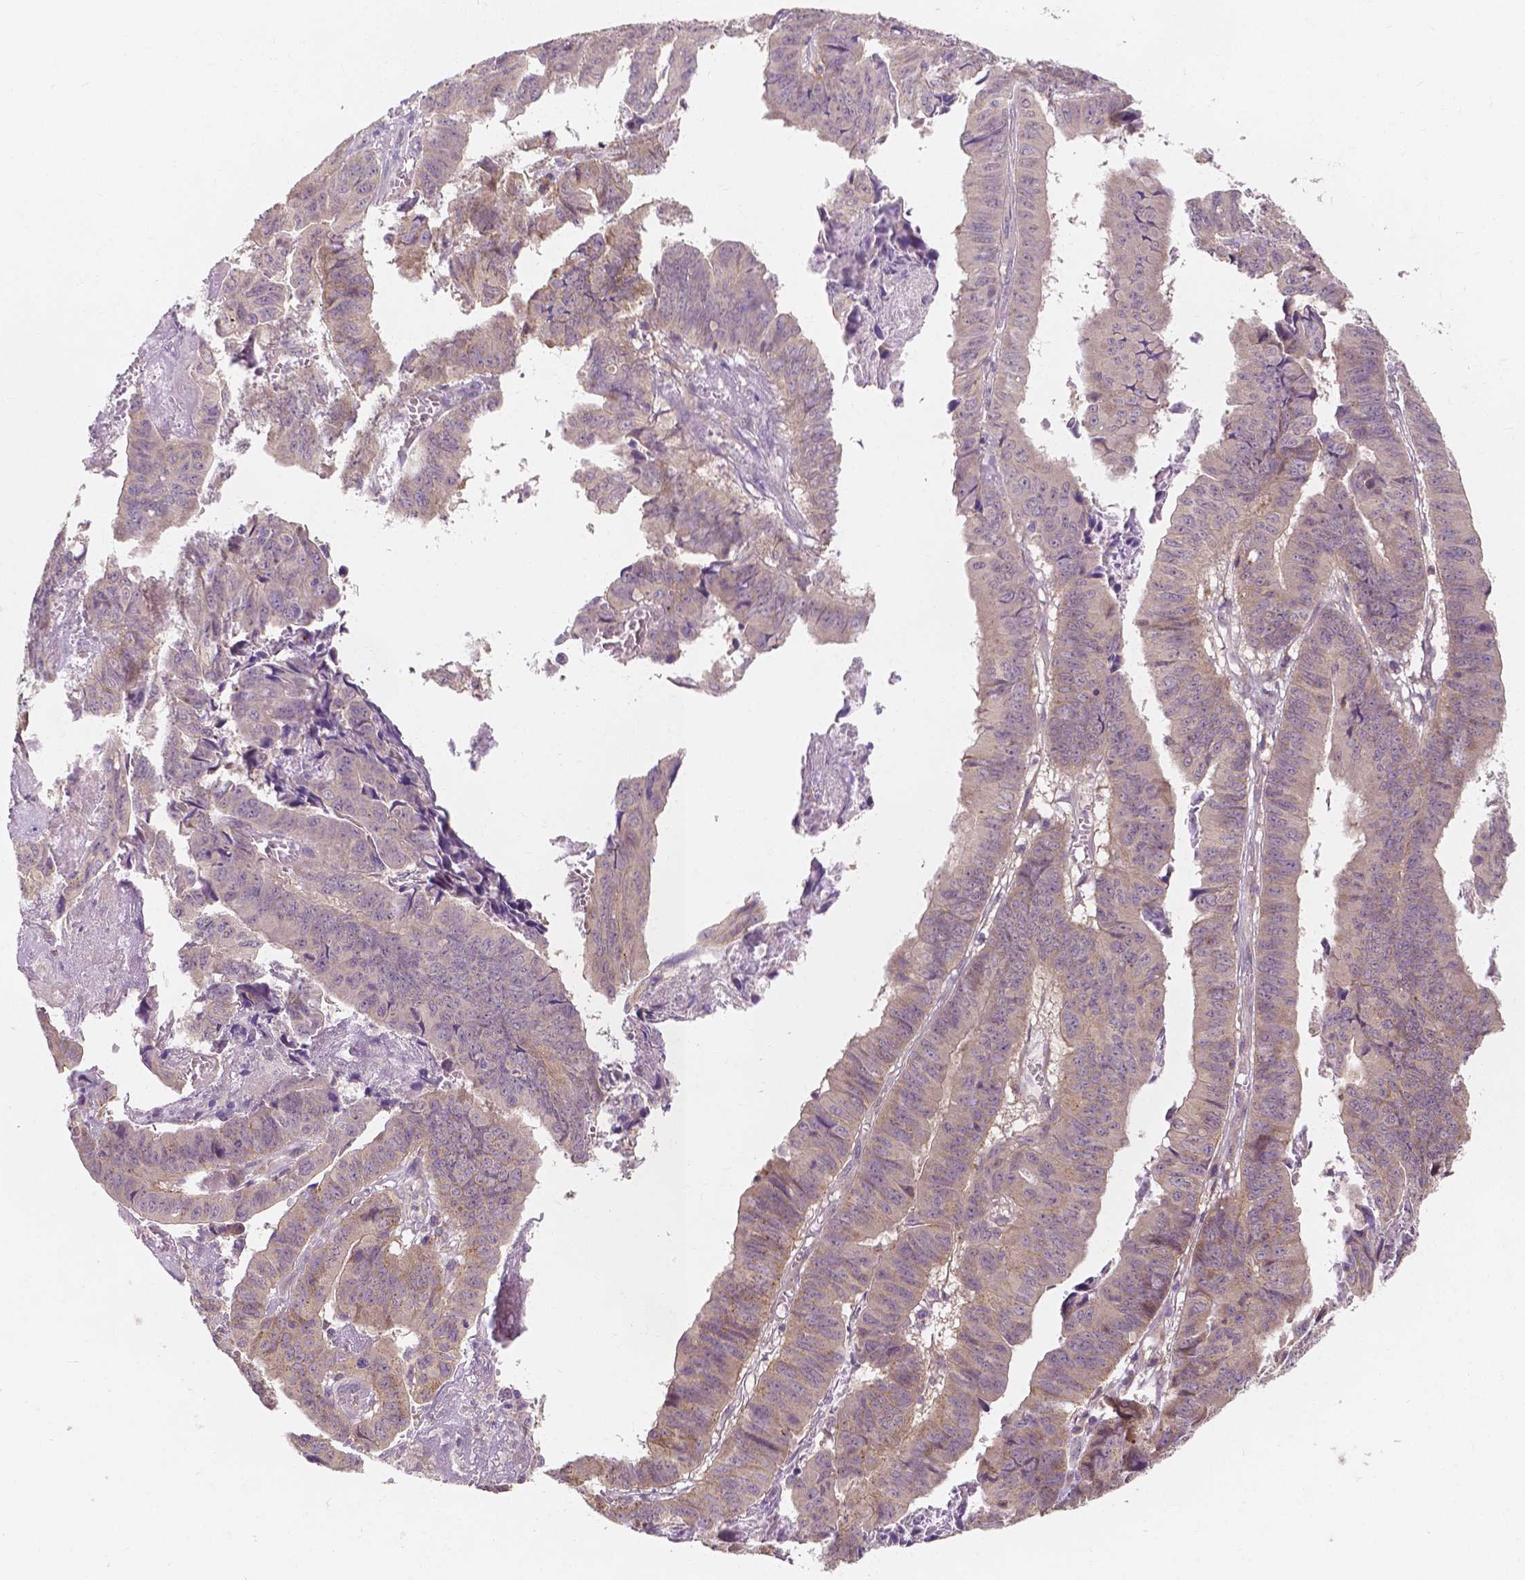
{"staining": {"intensity": "weak", "quantity": "25%-75%", "location": "cytoplasmic/membranous"}, "tissue": "stomach cancer", "cell_type": "Tumor cells", "image_type": "cancer", "snomed": [{"axis": "morphology", "description": "Adenocarcinoma, NOS"}, {"axis": "topography", "description": "Stomach, lower"}], "caption": "Stomach cancer (adenocarcinoma) stained with DAB immunohistochemistry (IHC) reveals low levels of weak cytoplasmic/membranous staining in approximately 25%-75% of tumor cells. The protein is shown in brown color, while the nuclei are stained blue.", "gene": "SNX12", "patient": {"sex": "male", "age": 77}}